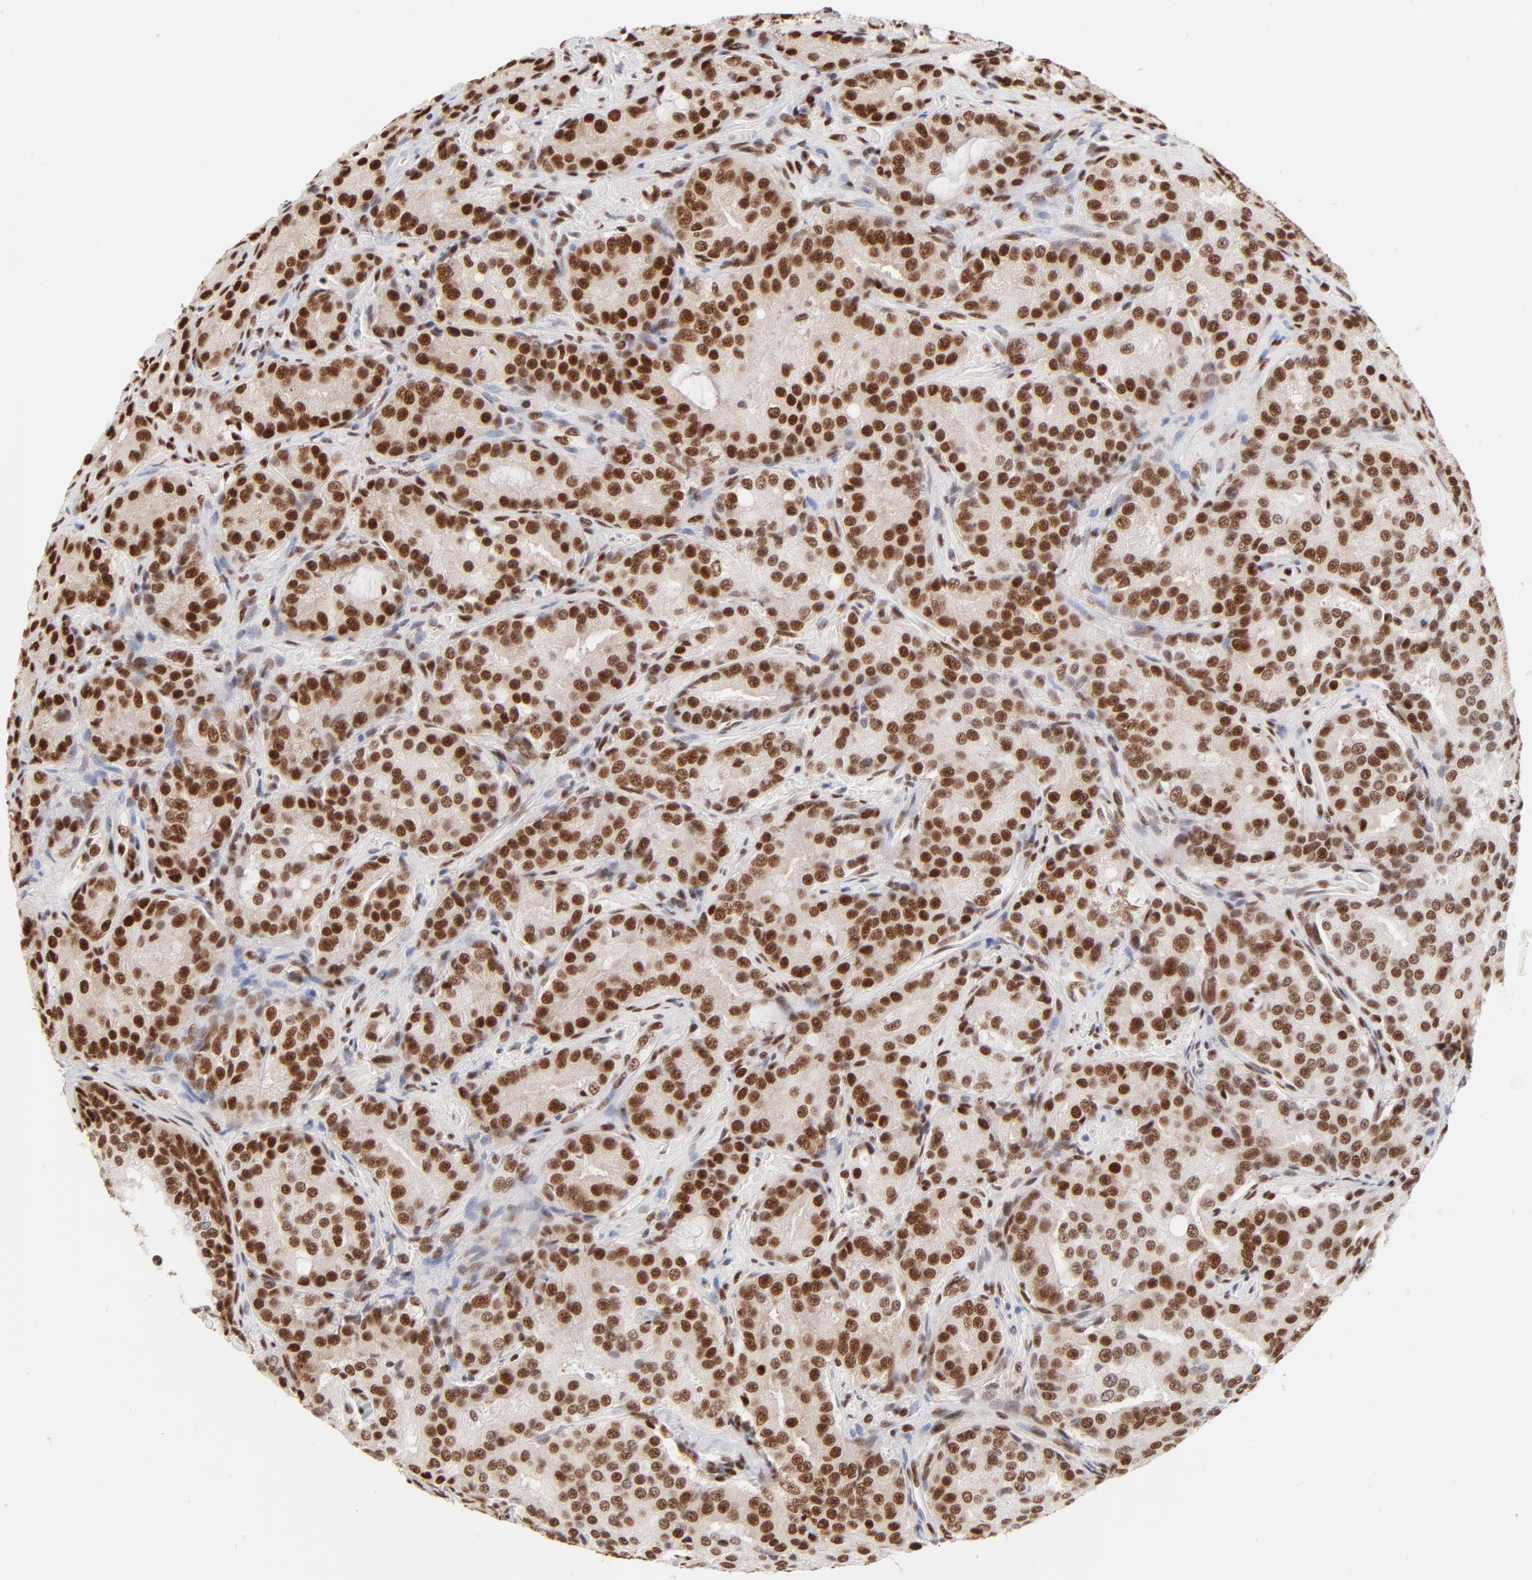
{"staining": {"intensity": "strong", "quantity": ">75%", "location": "nuclear"}, "tissue": "prostate cancer", "cell_type": "Tumor cells", "image_type": "cancer", "snomed": [{"axis": "morphology", "description": "Adenocarcinoma, High grade"}, {"axis": "topography", "description": "Prostate"}], "caption": "Immunohistochemical staining of human prostate high-grade adenocarcinoma displays high levels of strong nuclear protein expression in approximately >75% of tumor cells.", "gene": "TARDBP", "patient": {"sex": "male", "age": 72}}